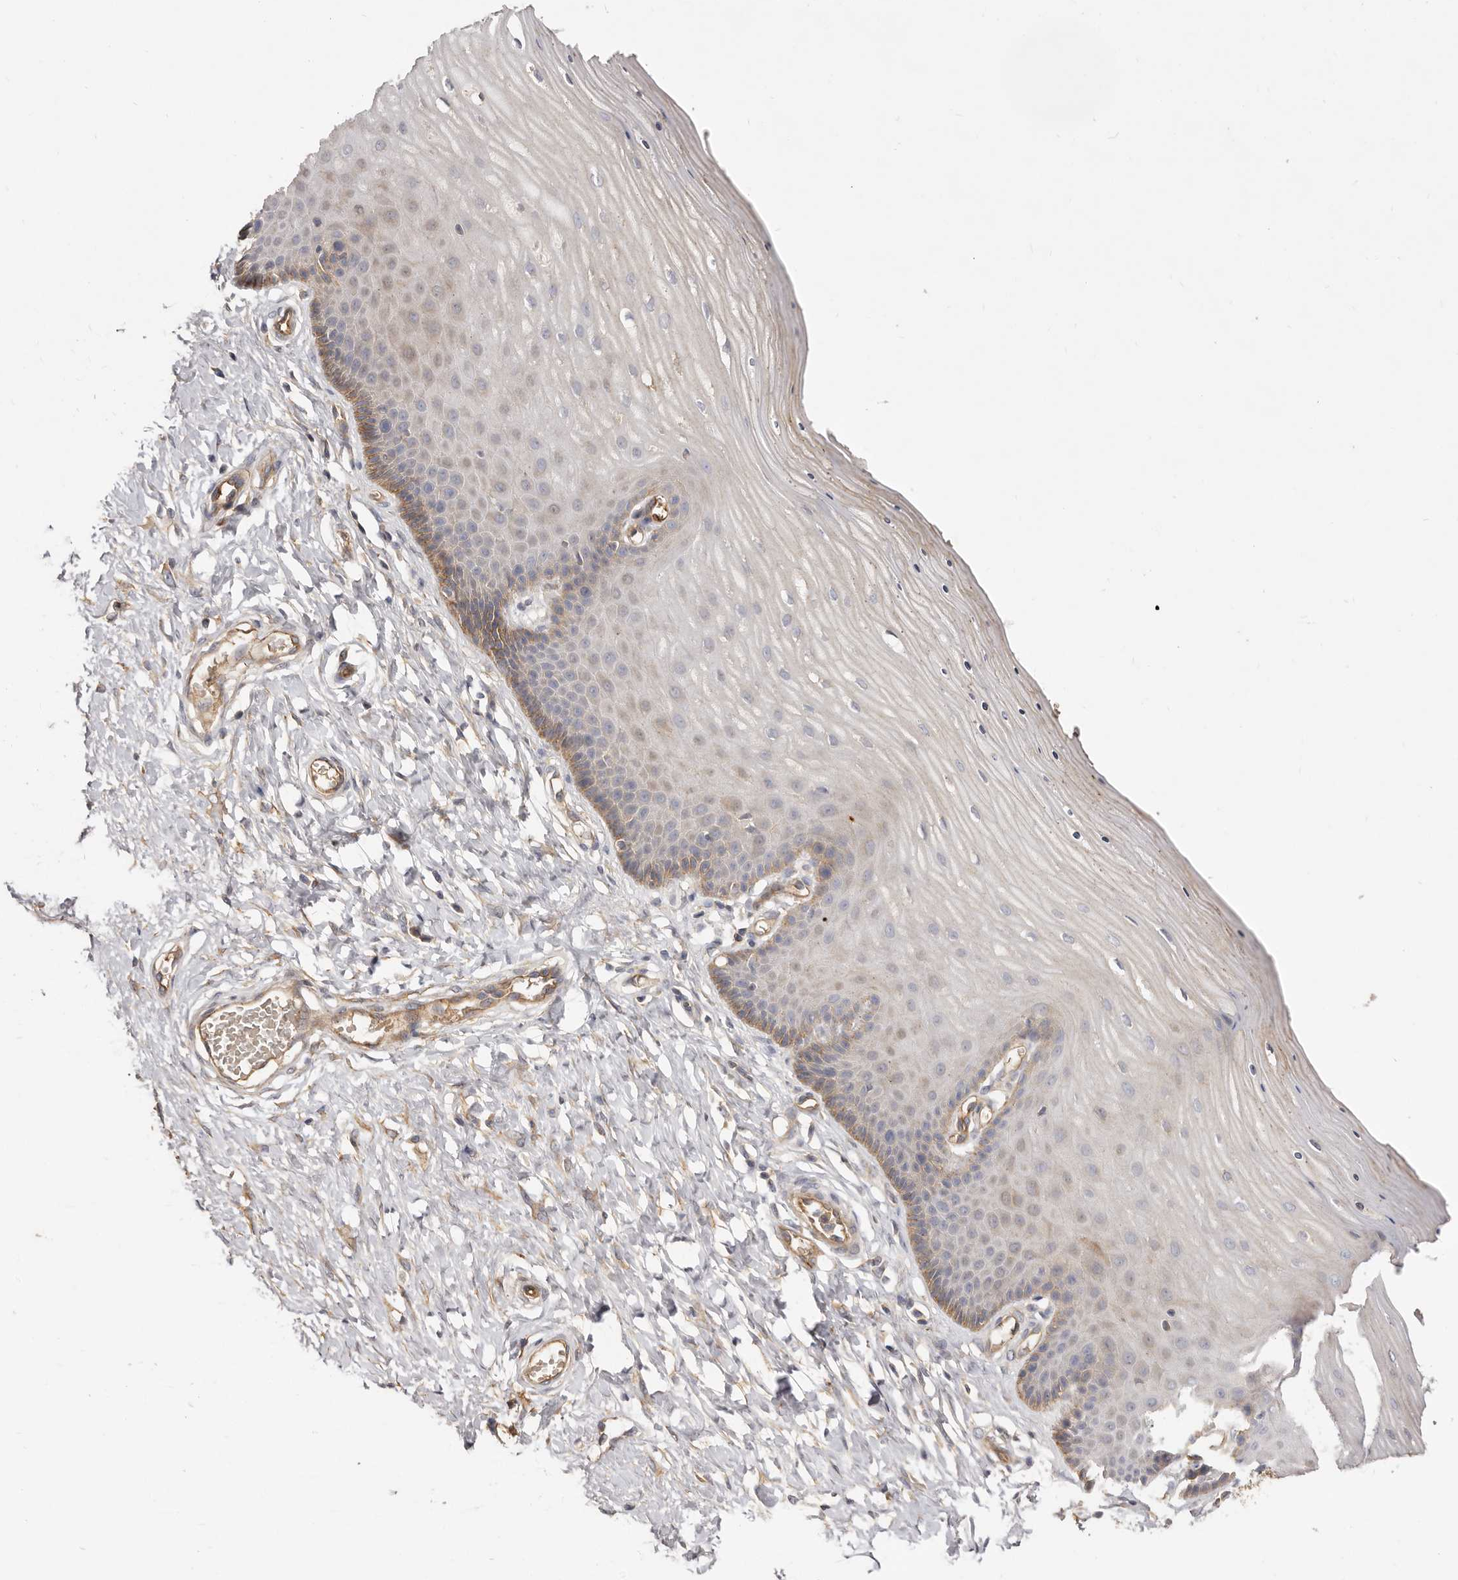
{"staining": {"intensity": "negative", "quantity": "none", "location": "none"}, "tissue": "cervix", "cell_type": "Glandular cells", "image_type": "normal", "snomed": [{"axis": "morphology", "description": "Normal tissue, NOS"}, {"axis": "topography", "description": "Cervix"}], "caption": "This is an immunohistochemistry image of benign cervix. There is no expression in glandular cells.", "gene": "ADAMTS9", "patient": {"sex": "female", "age": 55}}